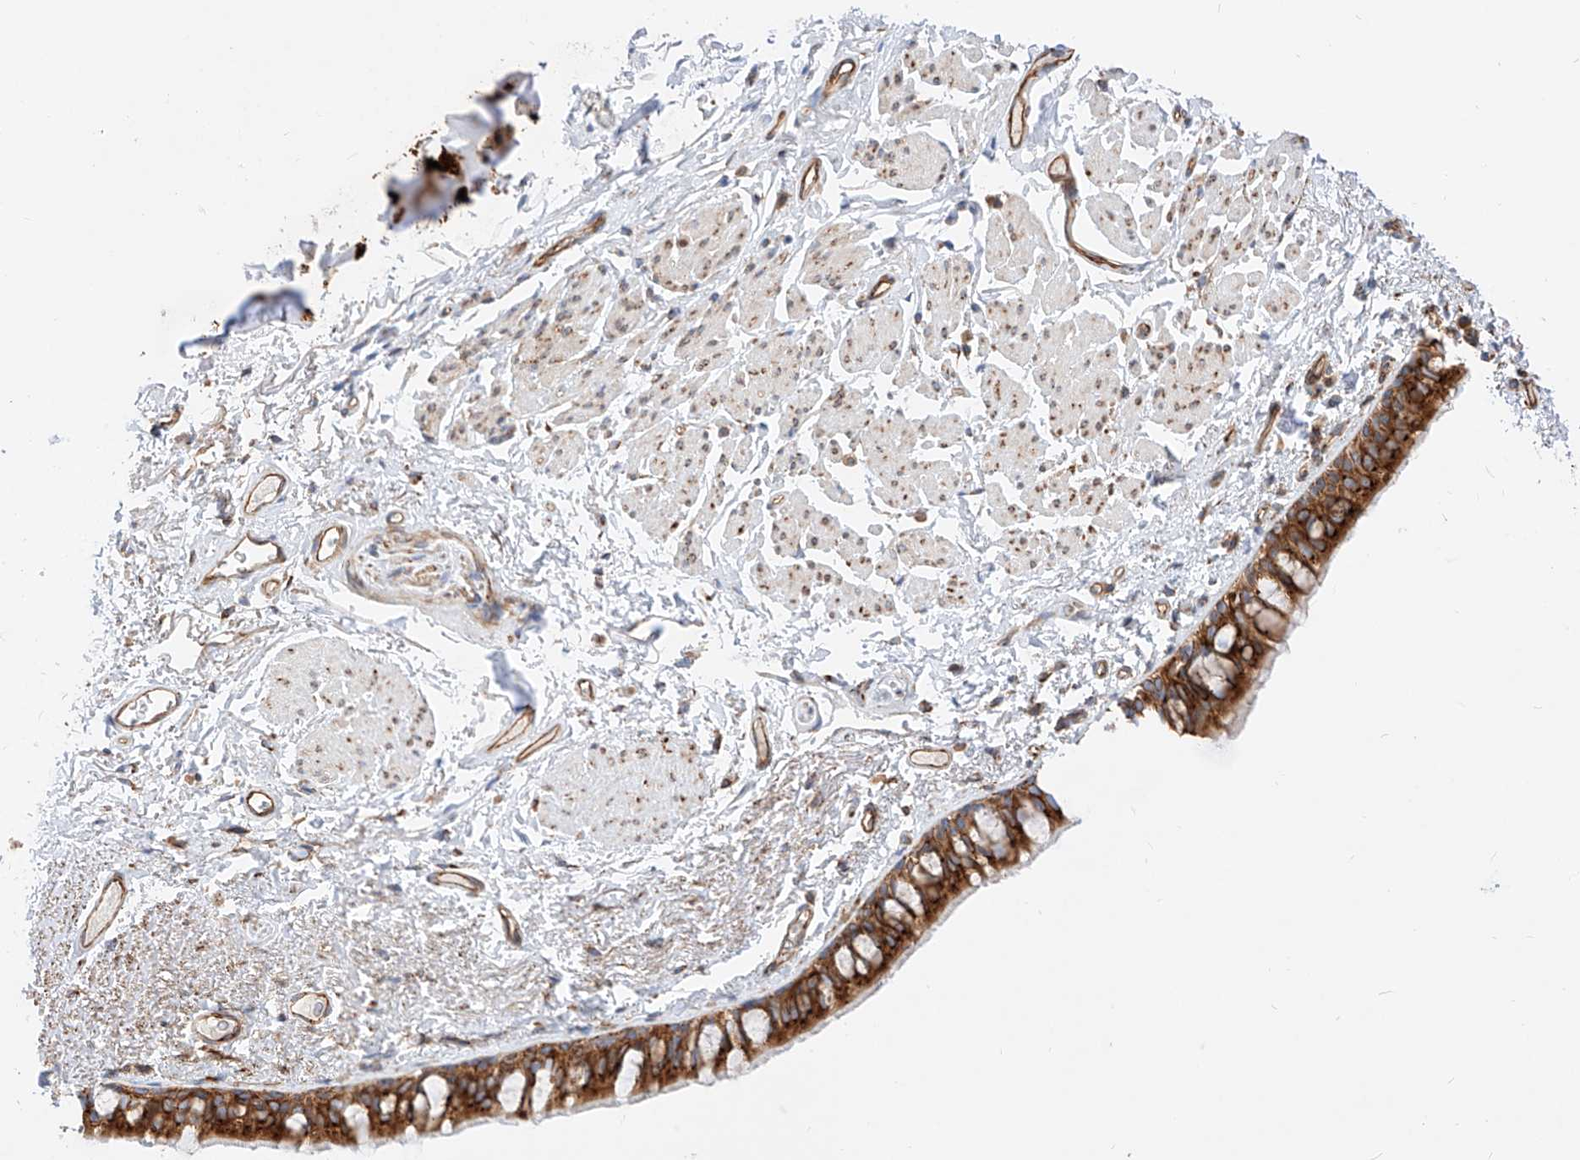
{"staining": {"intensity": "strong", "quantity": ">75%", "location": "cytoplasmic/membranous"}, "tissue": "bronchus", "cell_type": "Respiratory epithelial cells", "image_type": "normal", "snomed": [{"axis": "morphology", "description": "Normal tissue, NOS"}, {"axis": "topography", "description": "Cartilage tissue"}, {"axis": "topography", "description": "Bronchus"}], "caption": "Brown immunohistochemical staining in benign bronchus demonstrates strong cytoplasmic/membranous positivity in about >75% of respiratory epithelial cells. The staining is performed using DAB (3,3'-diaminobenzidine) brown chromogen to label protein expression. The nuclei are counter-stained blue using hematoxylin.", "gene": "CSGALNACT2", "patient": {"sex": "female", "age": 73}}